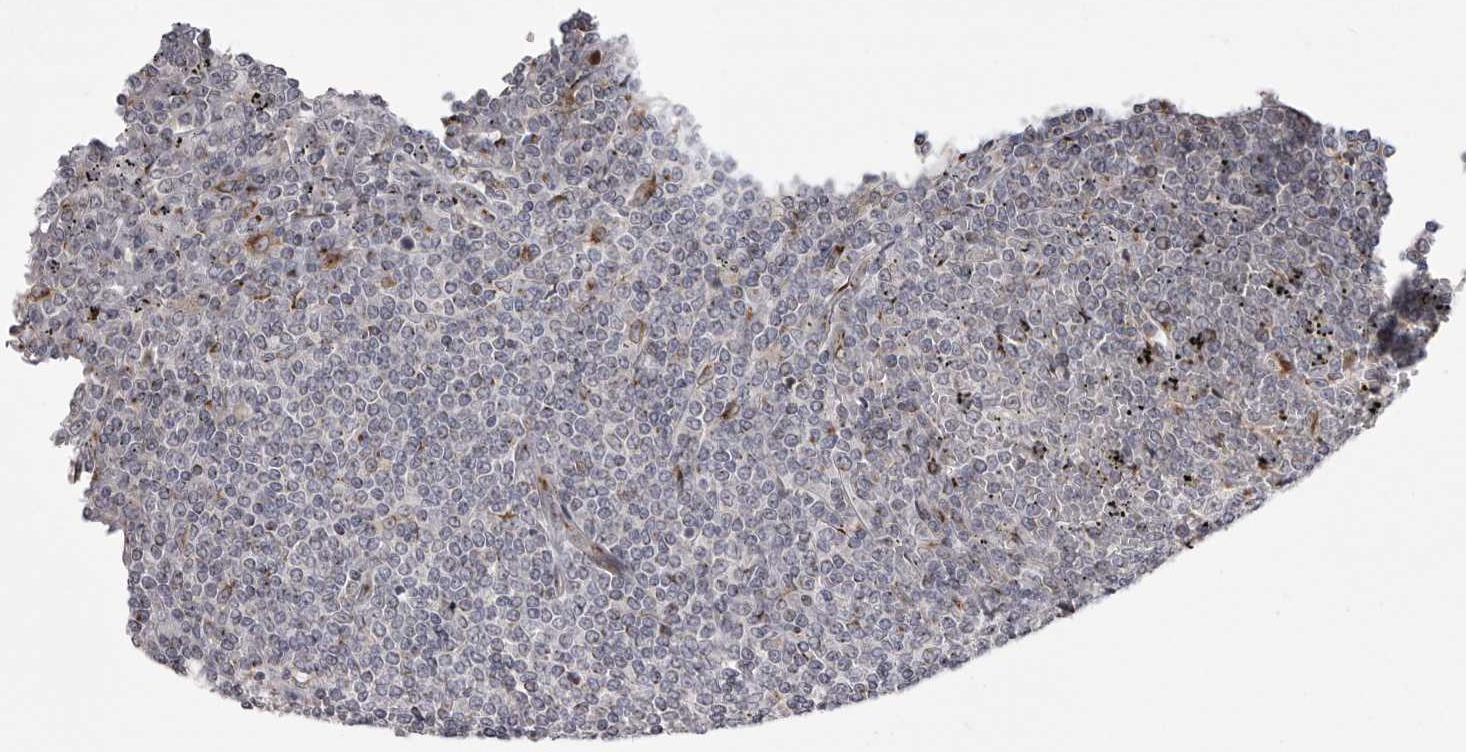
{"staining": {"intensity": "negative", "quantity": "none", "location": "none"}, "tissue": "lymphoma", "cell_type": "Tumor cells", "image_type": "cancer", "snomed": [{"axis": "morphology", "description": "Malignant lymphoma, non-Hodgkin's type, Low grade"}, {"axis": "topography", "description": "Spleen"}], "caption": "Protein analysis of lymphoma shows no significant staining in tumor cells.", "gene": "WDR47", "patient": {"sex": "female", "age": 19}}